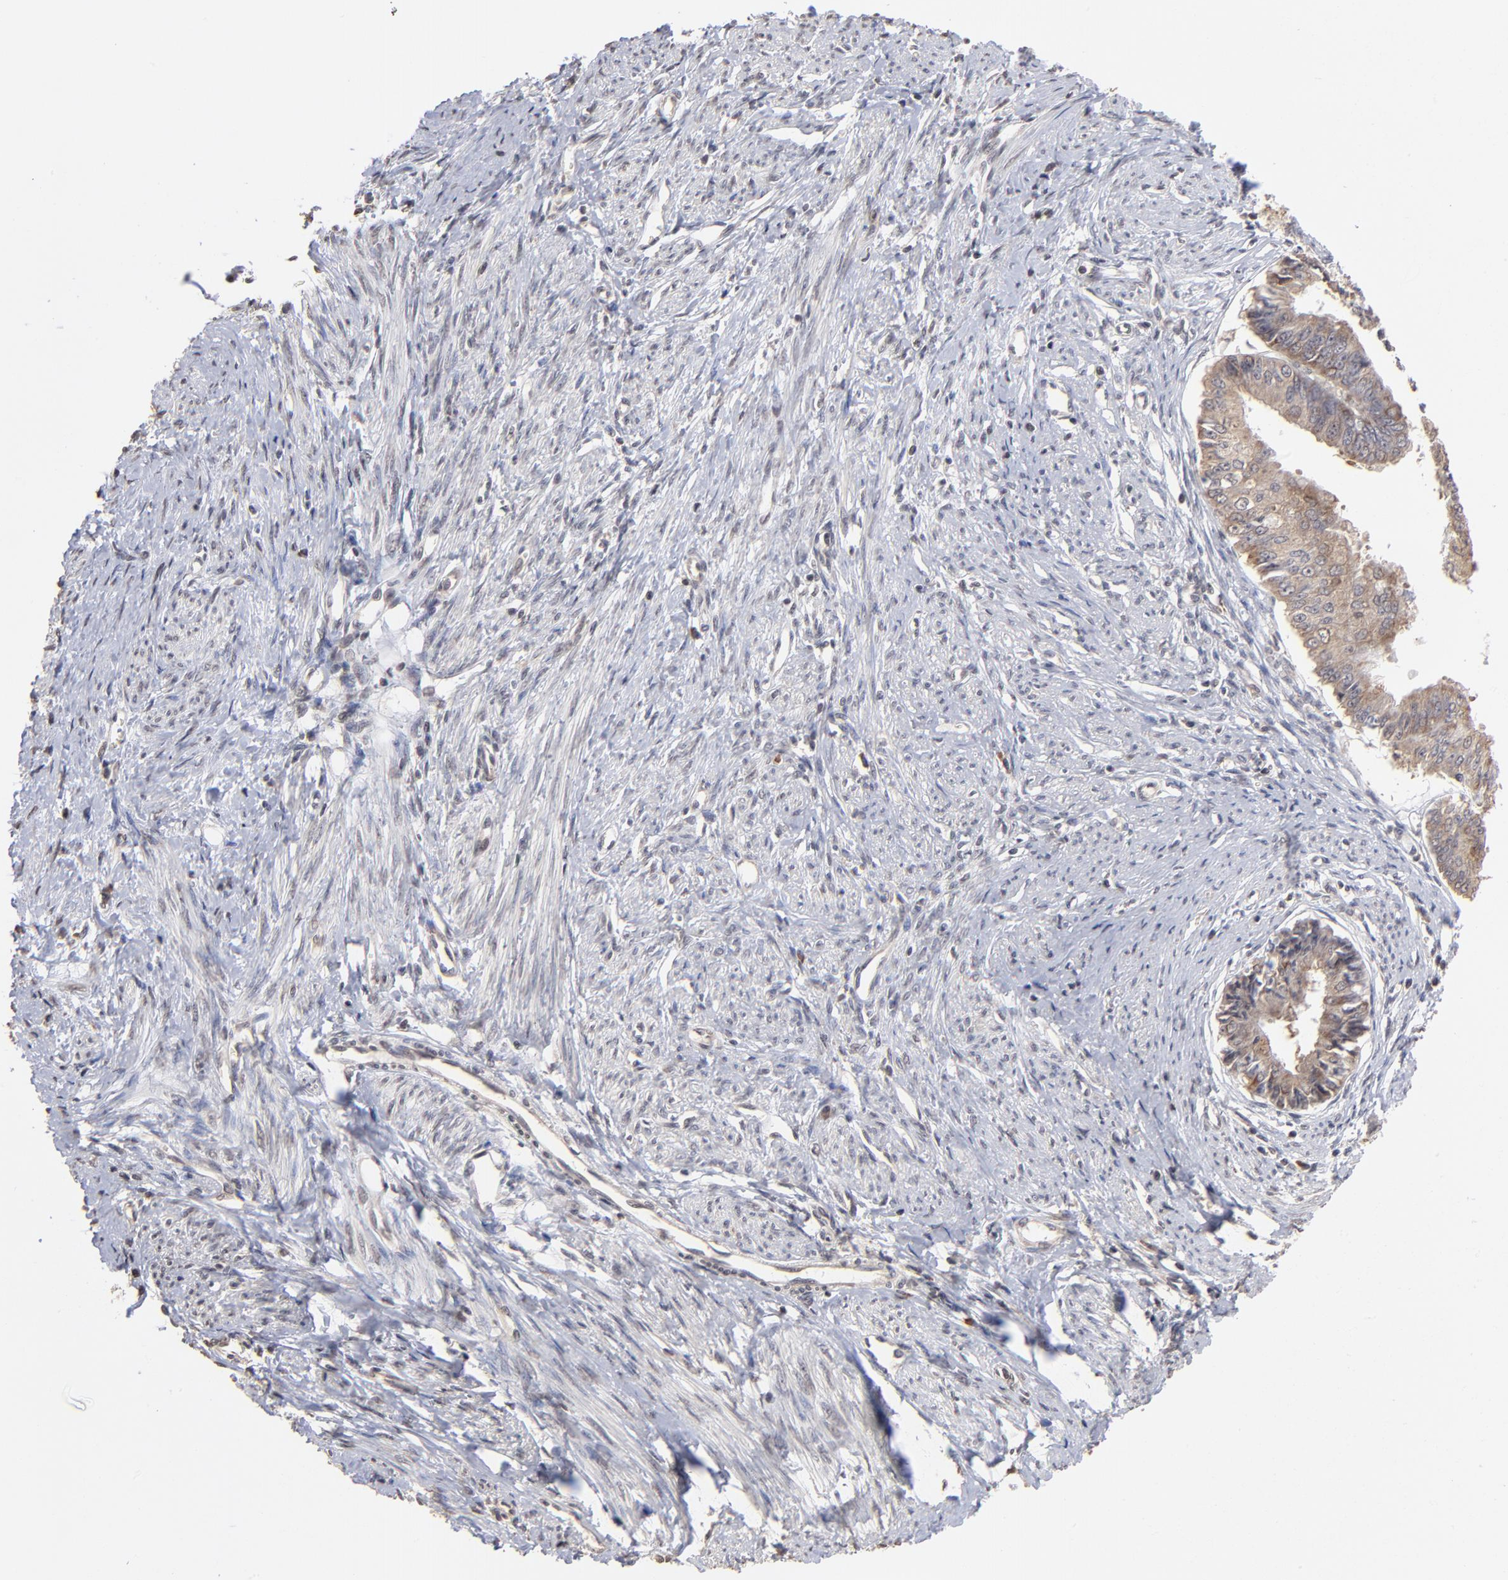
{"staining": {"intensity": "weak", "quantity": ">75%", "location": "cytoplasmic/membranous"}, "tissue": "endometrial cancer", "cell_type": "Tumor cells", "image_type": "cancer", "snomed": [{"axis": "morphology", "description": "Adenocarcinoma, NOS"}, {"axis": "topography", "description": "Endometrium"}], "caption": "A micrograph showing weak cytoplasmic/membranous staining in approximately >75% of tumor cells in endometrial cancer, as visualized by brown immunohistochemical staining.", "gene": "BRPF1", "patient": {"sex": "female", "age": 76}}